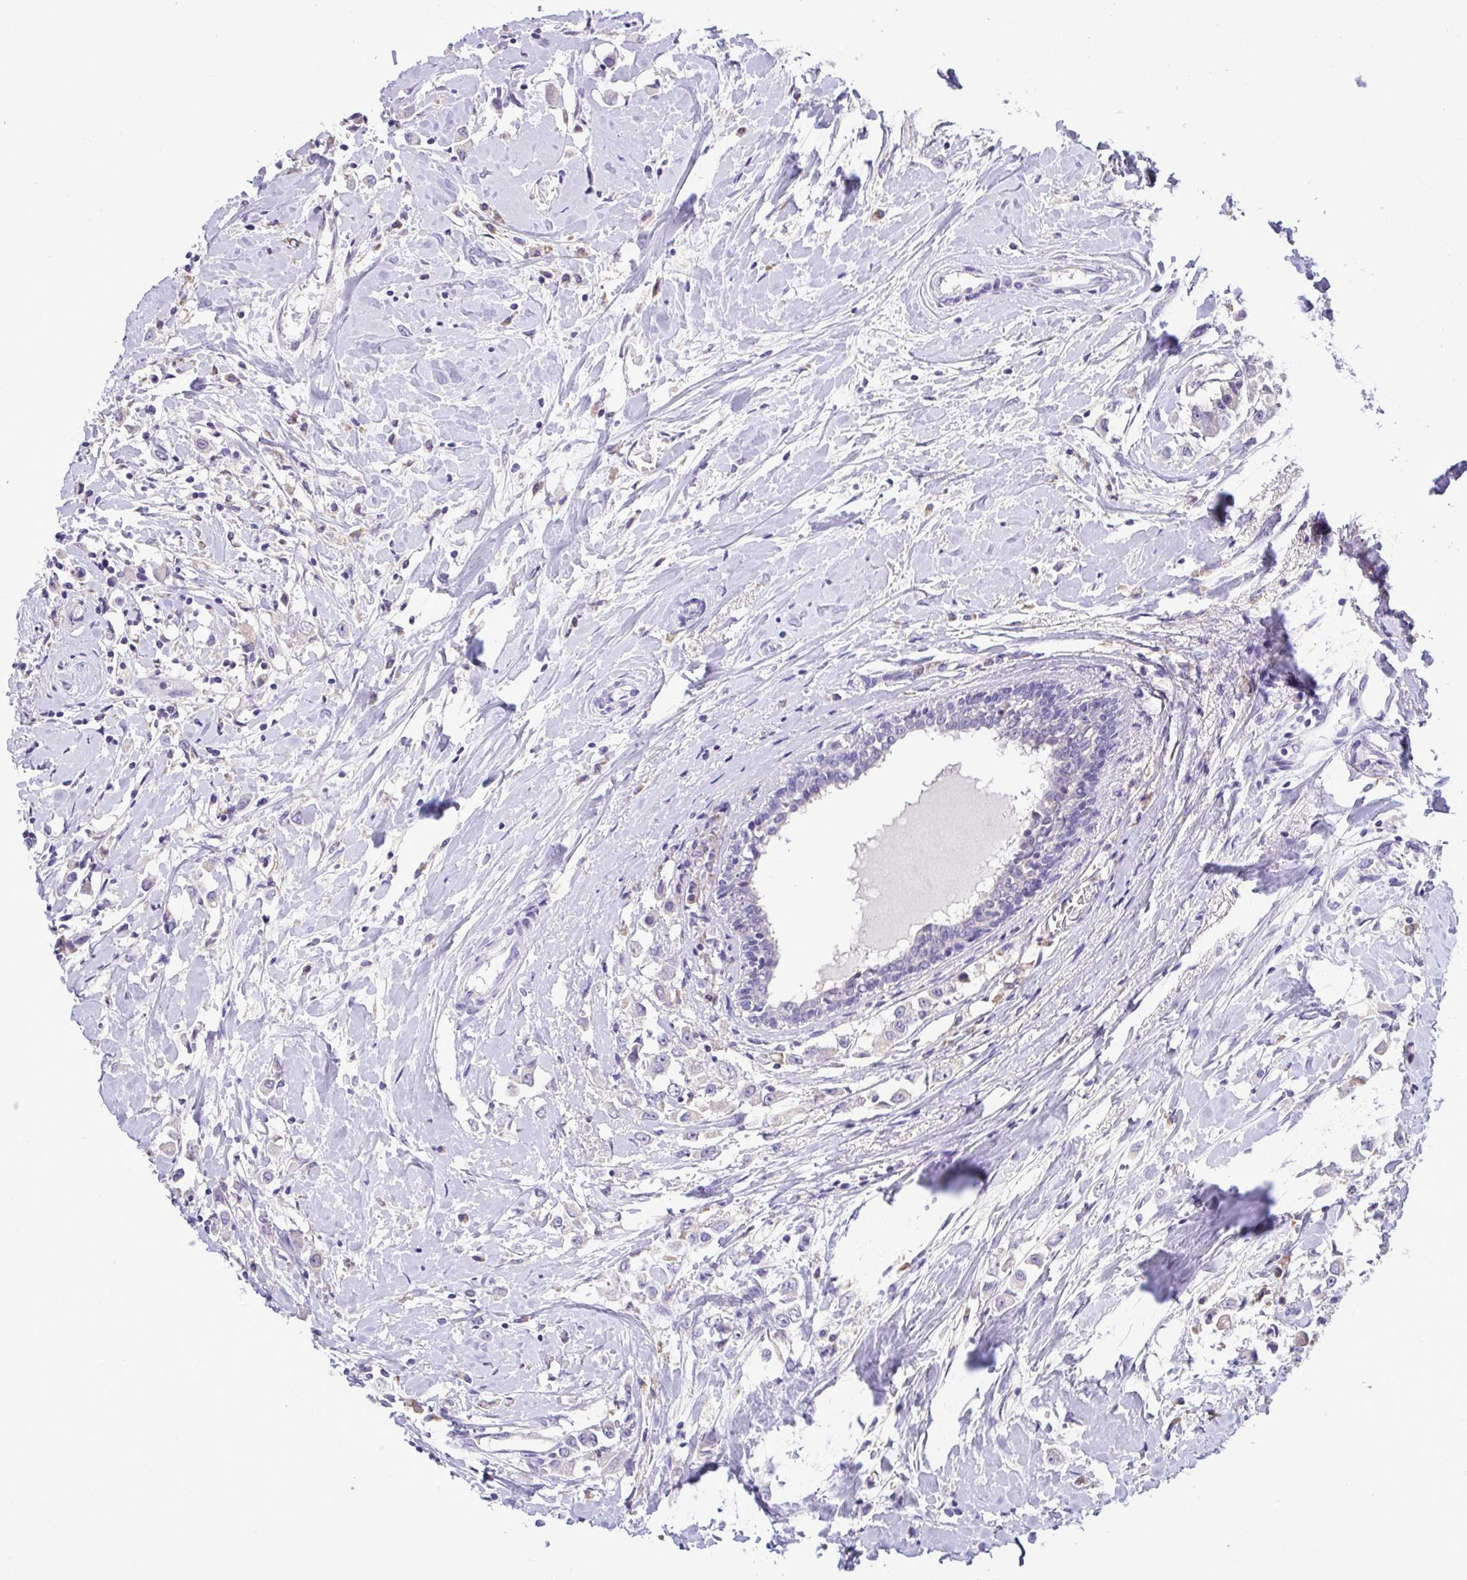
{"staining": {"intensity": "negative", "quantity": "none", "location": "none"}, "tissue": "breast cancer", "cell_type": "Tumor cells", "image_type": "cancer", "snomed": [{"axis": "morphology", "description": "Duct carcinoma"}, {"axis": "topography", "description": "Breast"}], "caption": "An immunohistochemistry image of breast infiltrating ductal carcinoma is shown. There is no staining in tumor cells of breast infiltrating ductal carcinoma.", "gene": "ST8SIA2", "patient": {"sex": "female", "age": 61}}